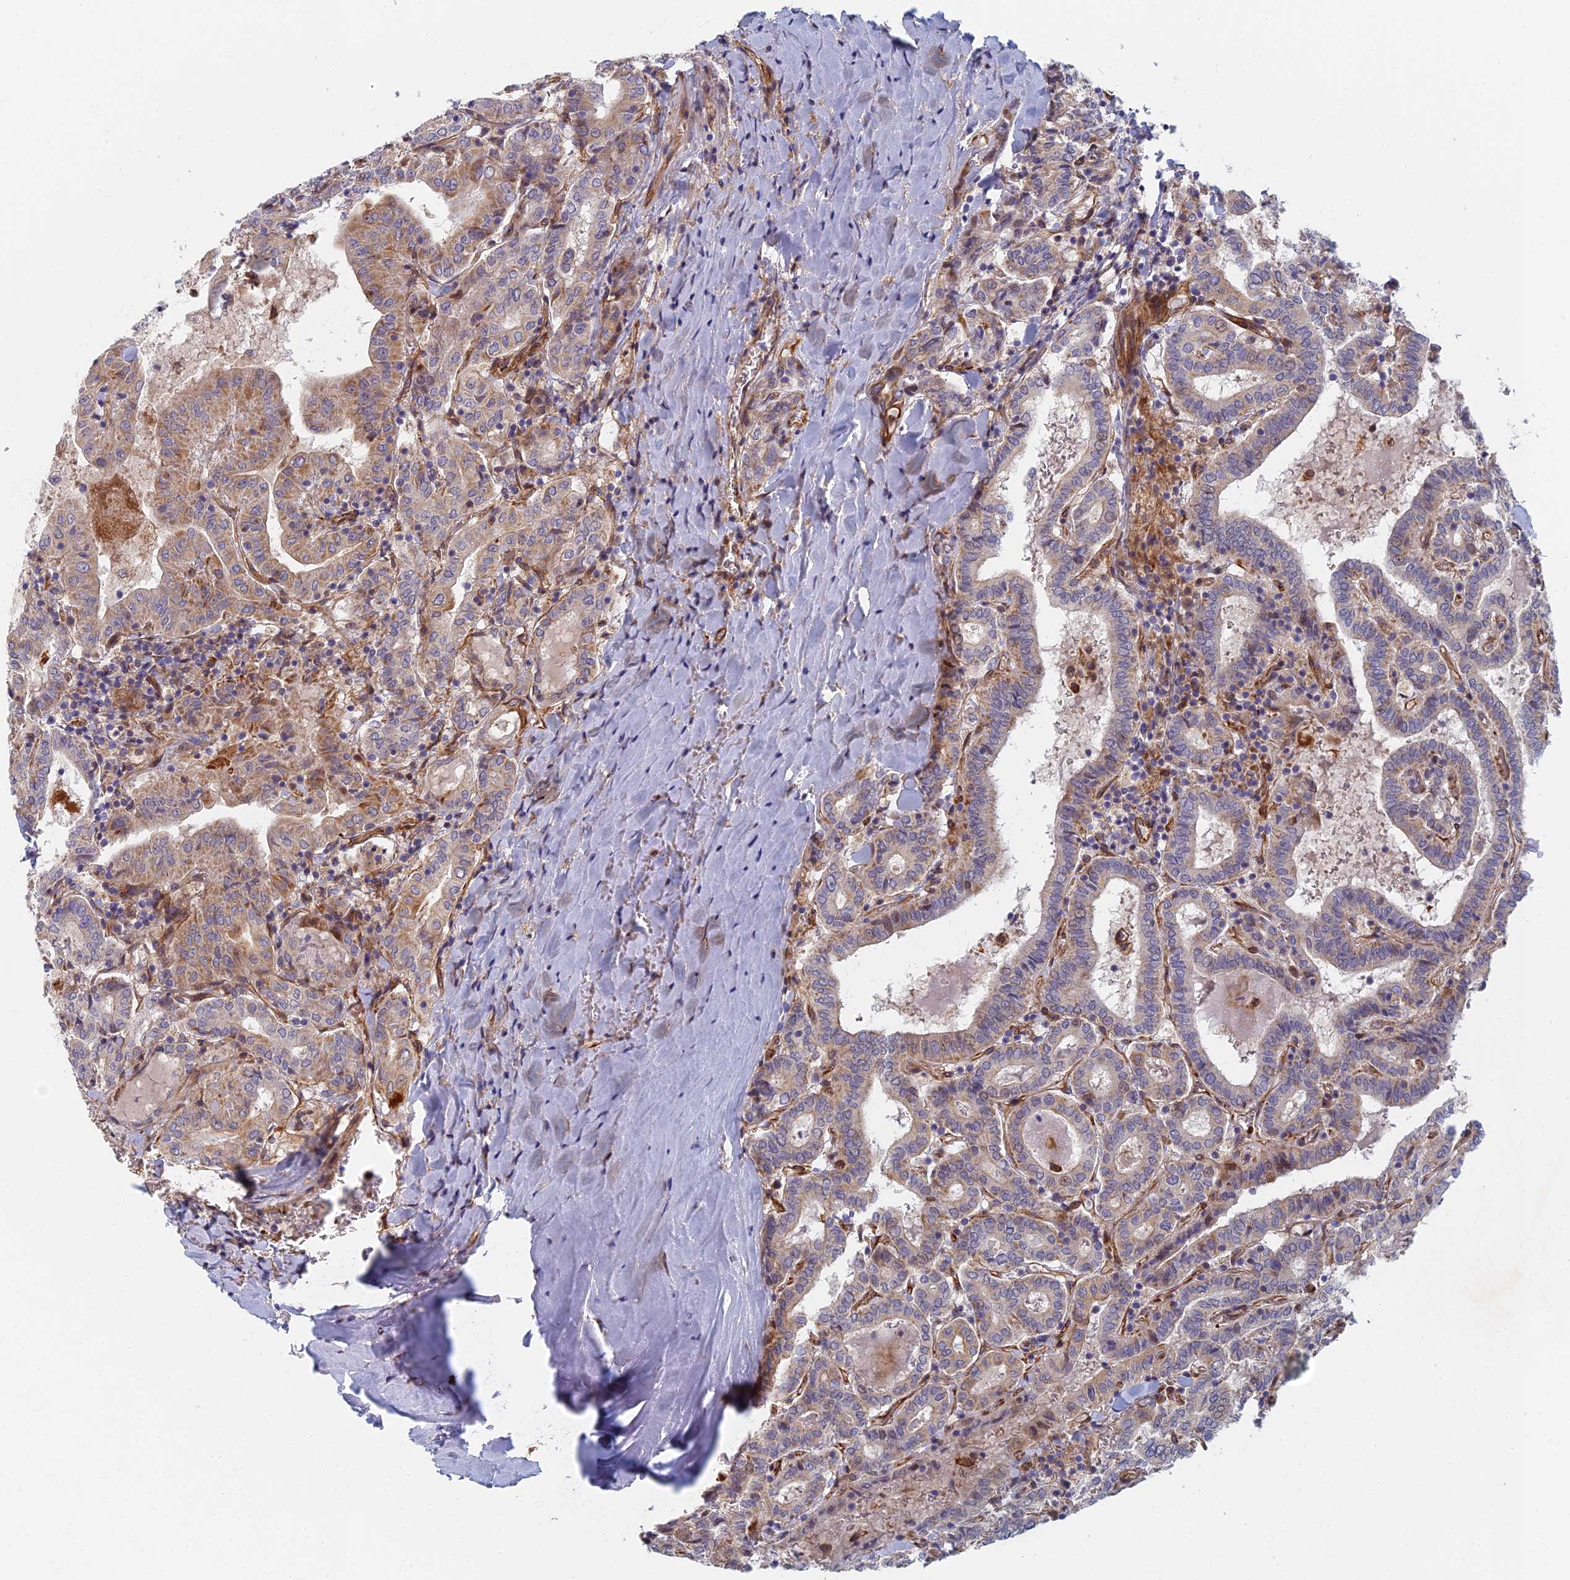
{"staining": {"intensity": "weak", "quantity": "25%-75%", "location": "cytoplasmic/membranous"}, "tissue": "thyroid cancer", "cell_type": "Tumor cells", "image_type": "cancer", "snomed": [{"axis": "morphology", "description": "Papillary adenocarcinoma, NOS"}, {"axis": "topography", "description": "Thyroid gland"}], "caption": "Weak cytoplasmic/membranous protein expression is identified in about 25%-75% of tumor cells in thyroid cancer. (DAB IHC with brightfield microscopy, high magnification).", "gene": "ABCB10", "patient": {"sex": "female", "age": 72}}